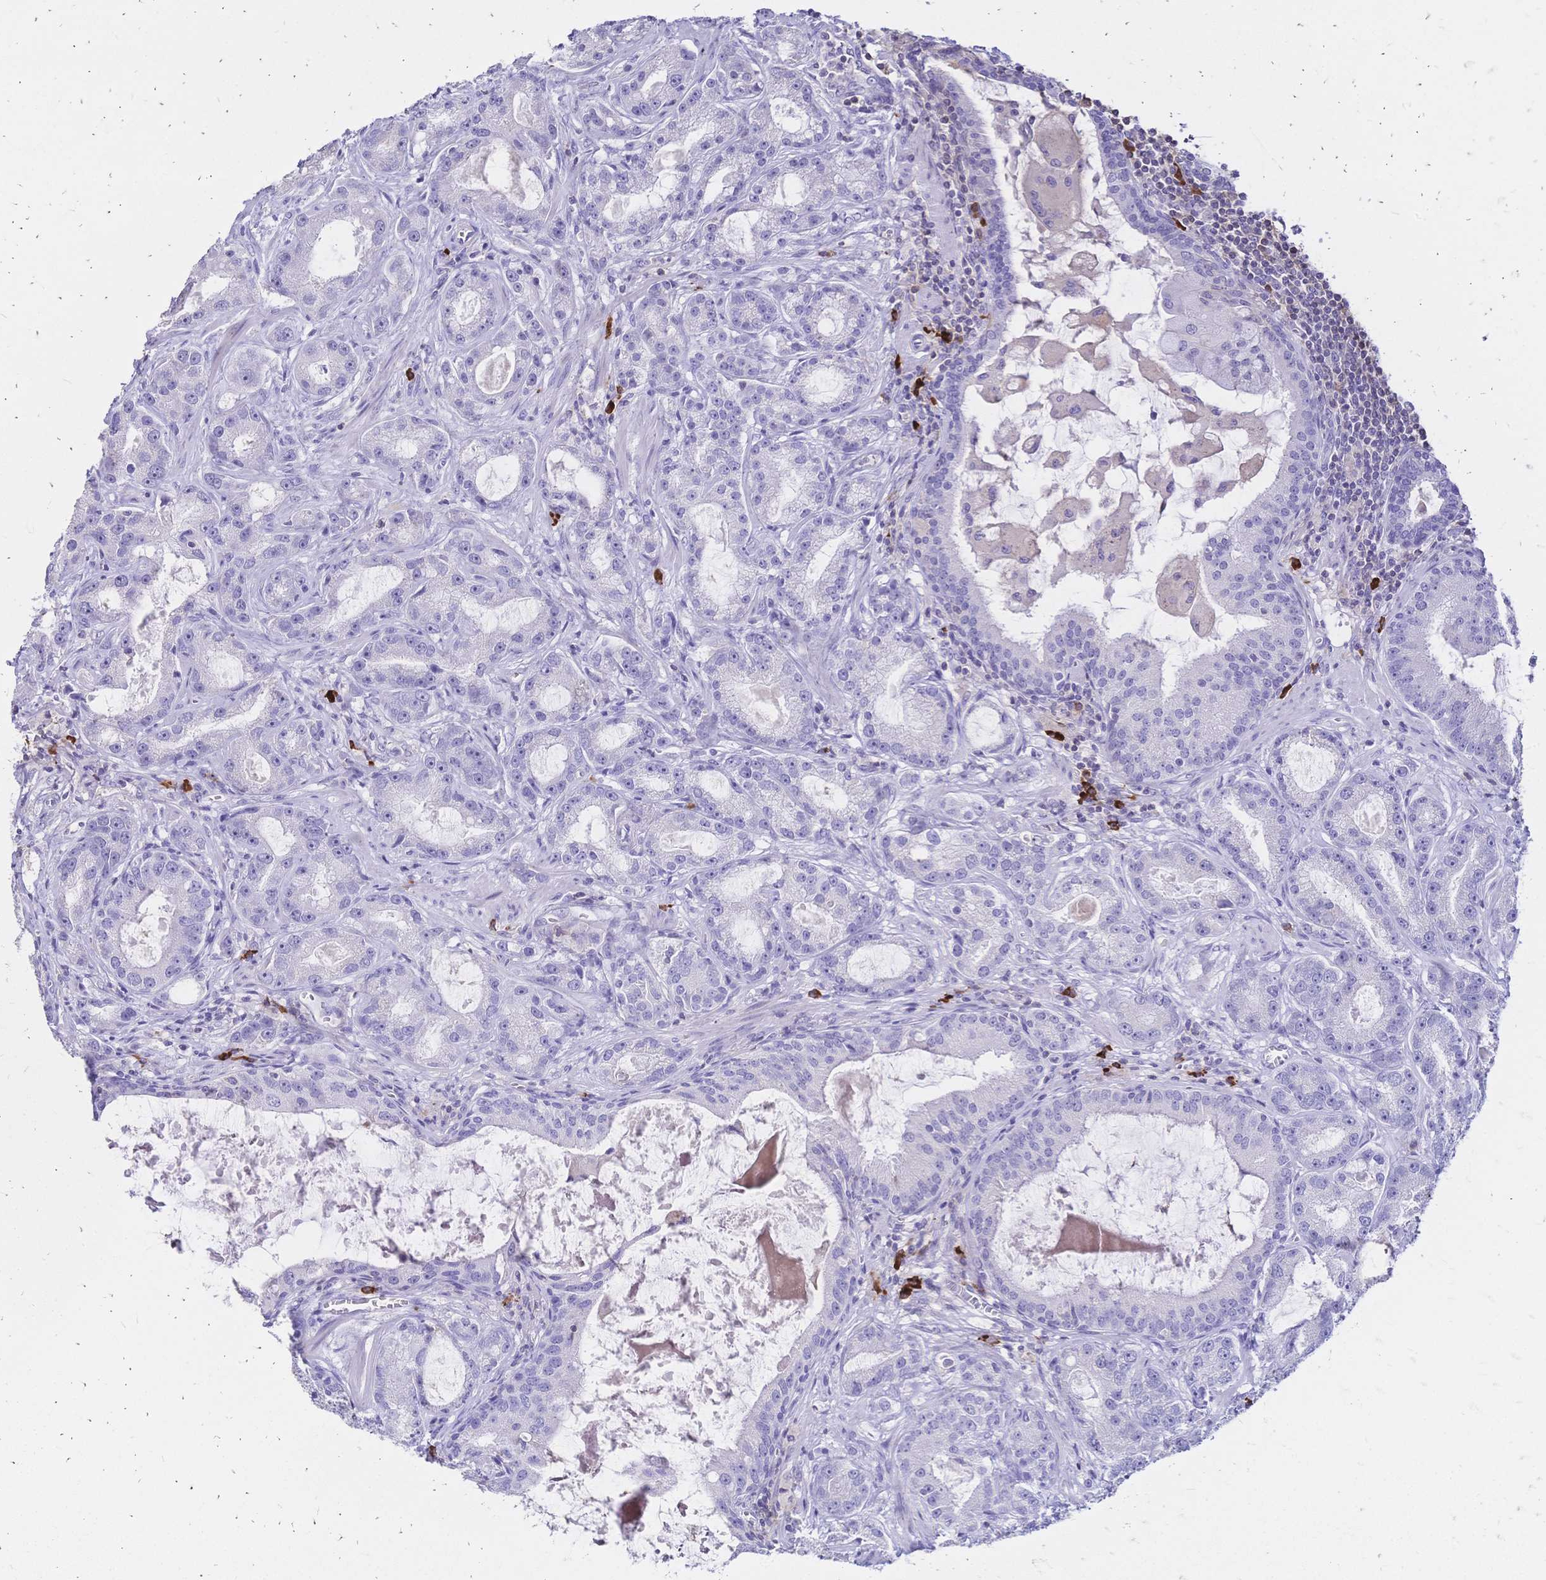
{"staining": {"intensity": "negative", "quantity": "none", "location": "none"}, "tissue": "prostate cancer", "cell_type": "Tumor cells", "image_type": "cancer", "snomed": [{"axis": "morphology", "description": "Adenocarcinoma, High grade"}, {"axis": "topography", "description": "Prostate"}], "caption": "This is an immunohistochemistry micrograph of human prostate adenocarcinoma (high-grade). There is no positivity in tumor cells.", "gene": "IL2RA", "patient": {"sex": "male", "age": 65}}